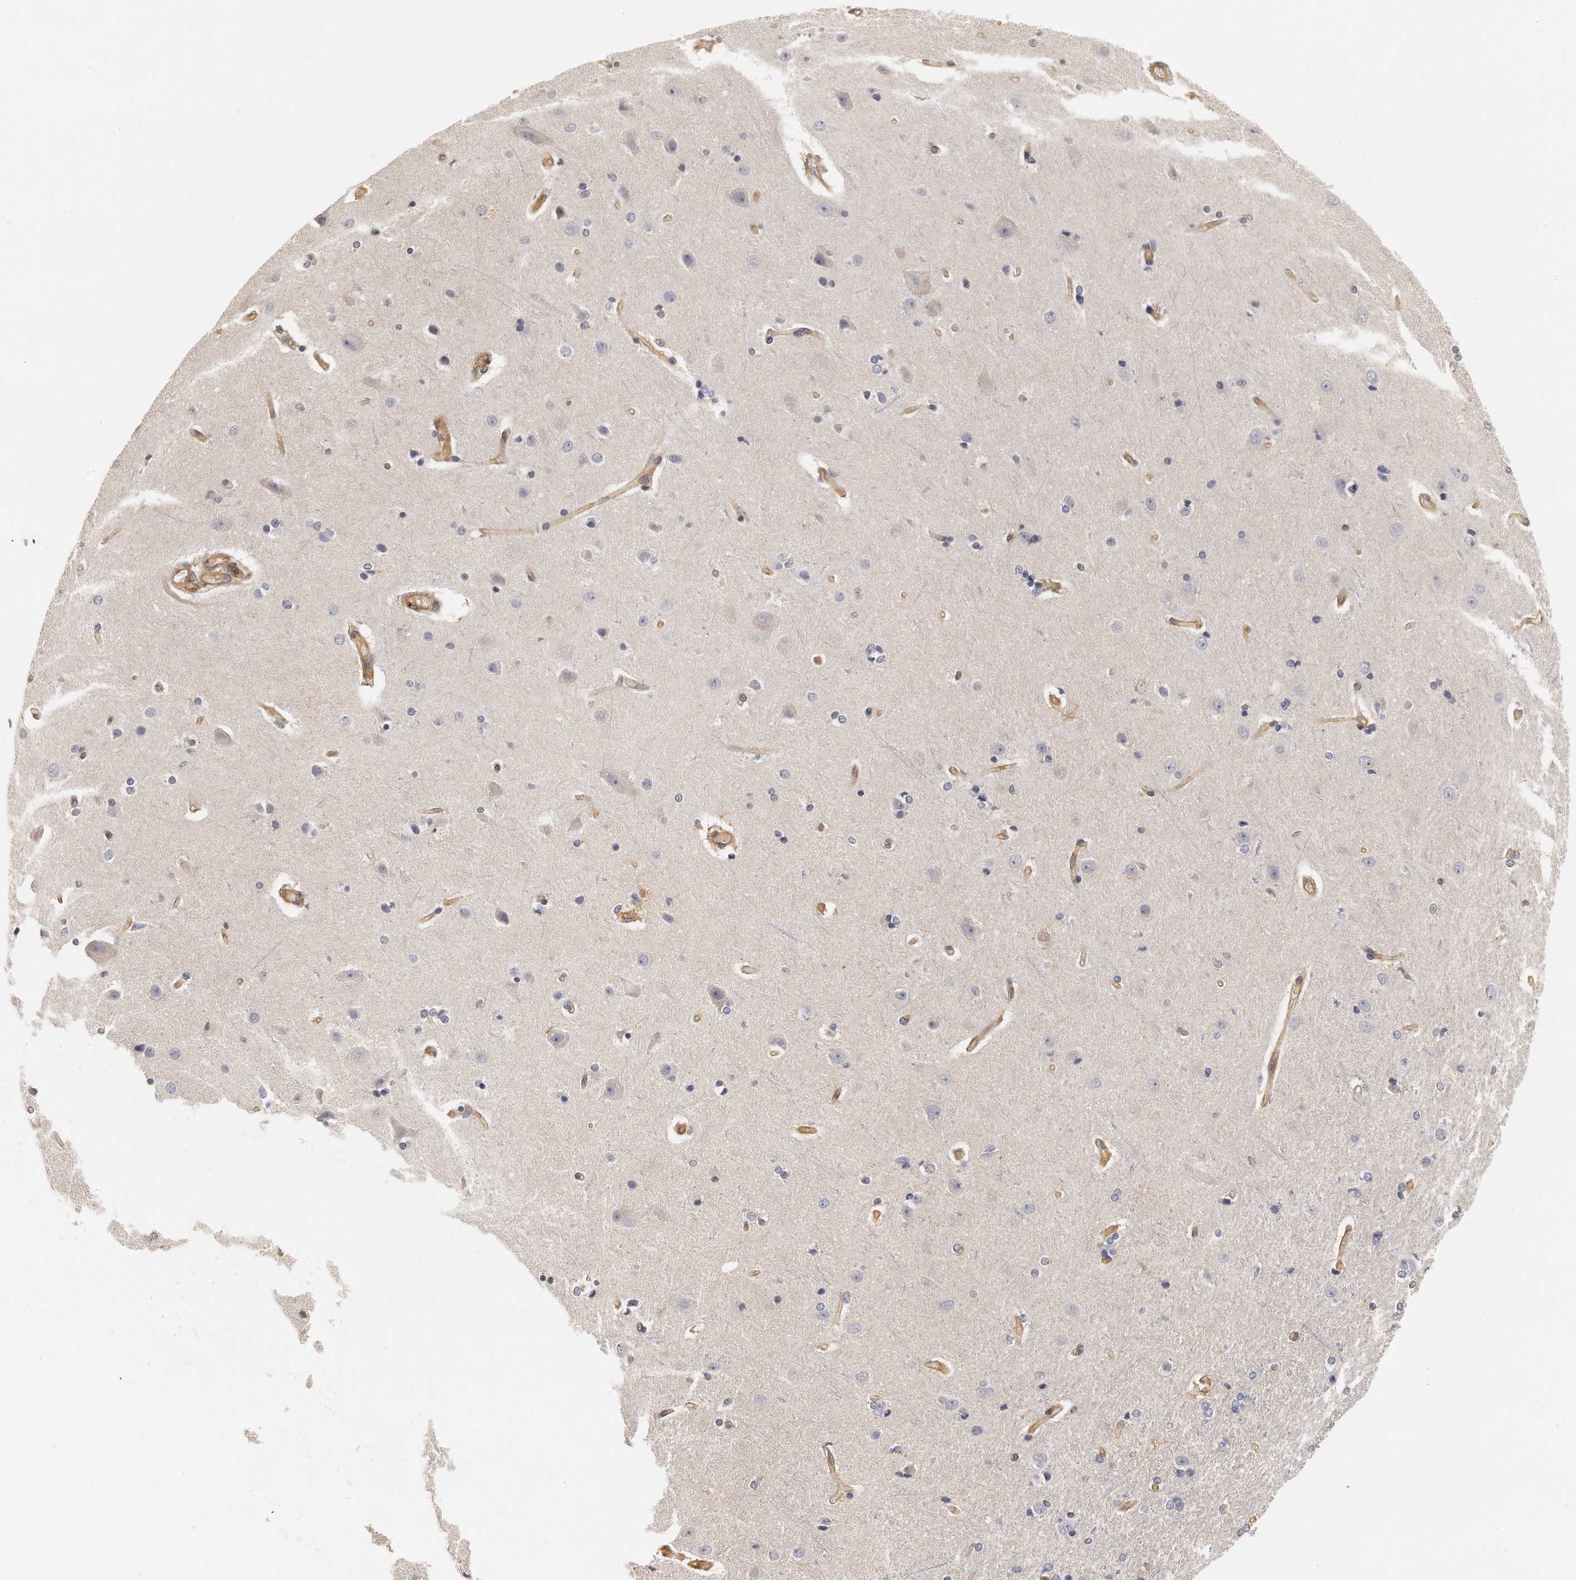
{"staining": {"intensity": "moderate", "quantity": ">75%", "location": "cytoplasmic/membranous"}, "tissue": "cerebral cortex", "cell_type": "Endothelial cells", "image_type": "normal", "snomed": [{"axis": "morphology", "description": "Normal tissue, NOS"}, {"axis": "topography", "description": "Cerebral cortex"}], "caption": "IHC of normal cerebral cortex shows medium levels of moderate cytoplasmic/membranous positivity in approximately >75% of endothelial cells. Using DAB (3,3'-diaminobenzidine) (brown) and hematoxylin (blue) stains, captured at high magnification using brightfield microscopy.", "gene": "CHST7", "patient": {"sex": "male", "age": 62}}